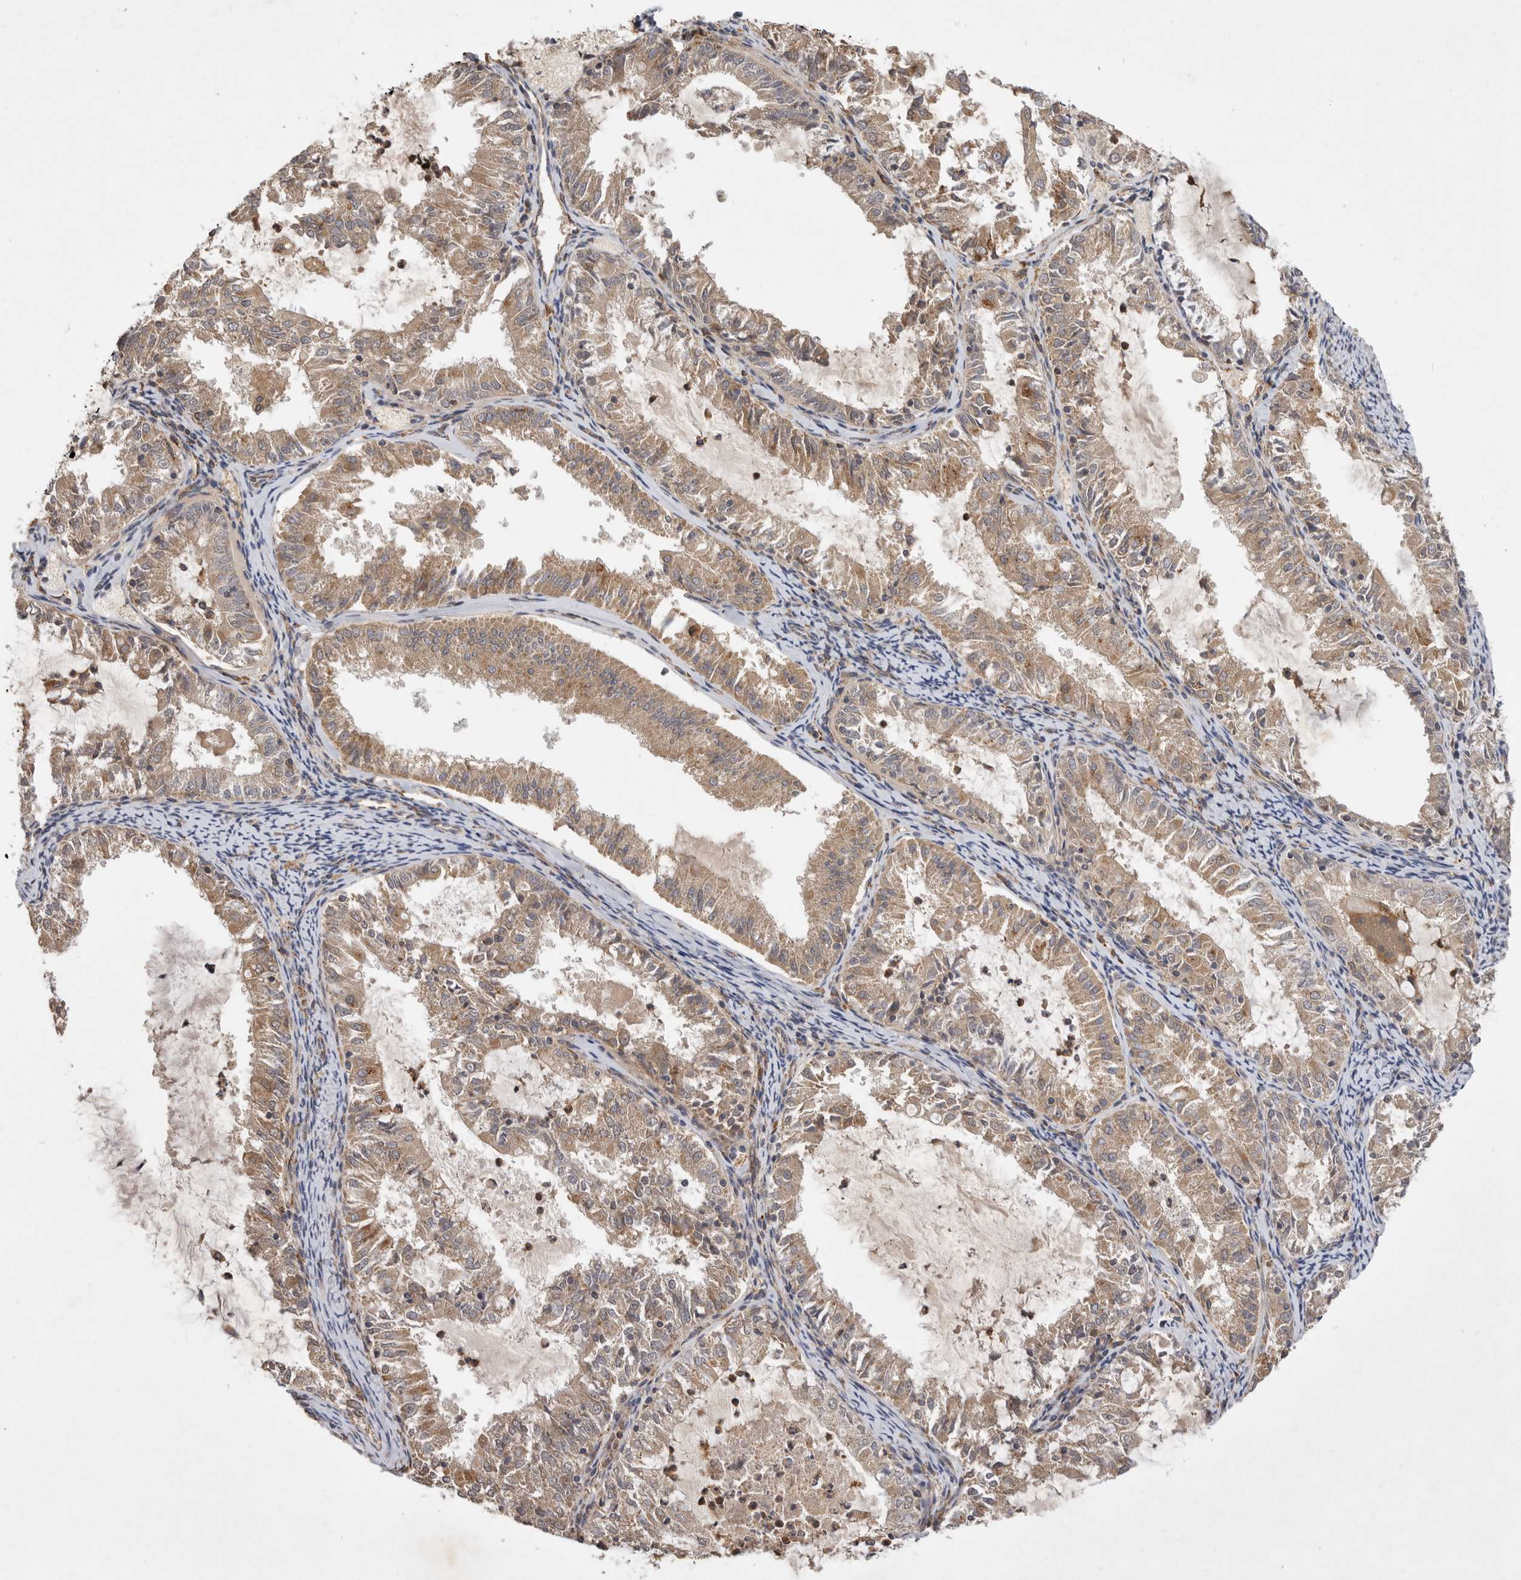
{"staining": {"intensity": "weak", "quantity": ">75%", "location": "cytoplasmic/membranous"}, "tissue": "endometrial cancer", "cell_type": "Tumor cells", "image_type": "cancer", "snomed": [{"axis": "morphology", "description": "Adenocarcinoma, NOS"}, {"axis": "topography", "description": "Endometrium"}], "caption": "This photomicrograph displays endometrial adenocarcinoma stained with immunohistochemistry (IHC) to label a protein in brown. The cytoplasmic/membranous of tumor cells show weak positivity for the protein. Nuclei are counter-stained blue.", "gene": "ZNF232", "patient": {"sex": "female", "age": 57}}